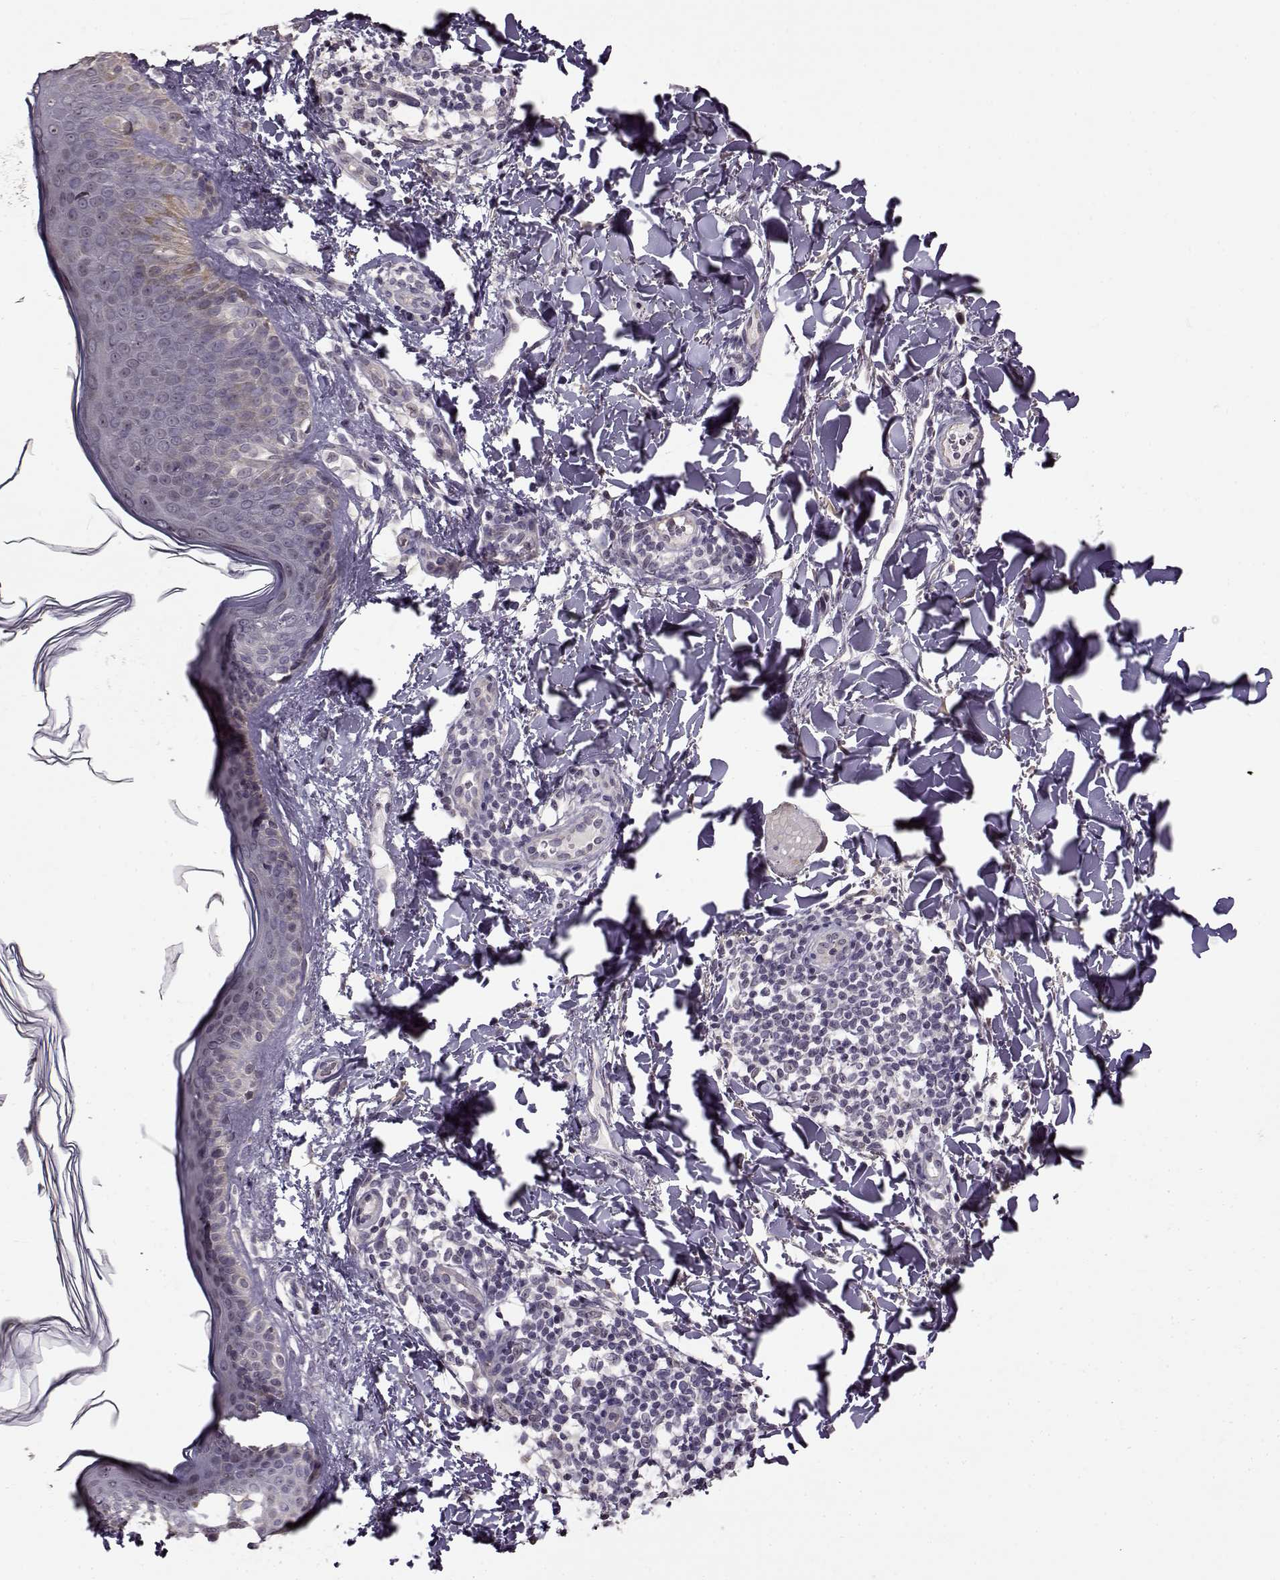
{"staining": {"intensity": "negative", "quantity": "none", "location": "none"}, "tissue": "skin cancer", "cell_type": "Tumor cells", "image_type": "cancer", "snomed": [{"axis": "morphology", "description": "Normal tissue, NOS"}, {"axis": "morphology", "description": "Basal cell carcinoma"}, {"axis": "topography", "description": "Skin"}], "caption": "The immunohistochemistry (IHC) histopathology image has no significant staining in tumor cells of skin cancer tissue. The staining was performed using DAB to visualize the protein expression in brown, while the nuclei were stained in blue with hematoxylin (Magnification: 20x).", "gene": "FSHB", "patient": {"sex": "male", "age": 46}}